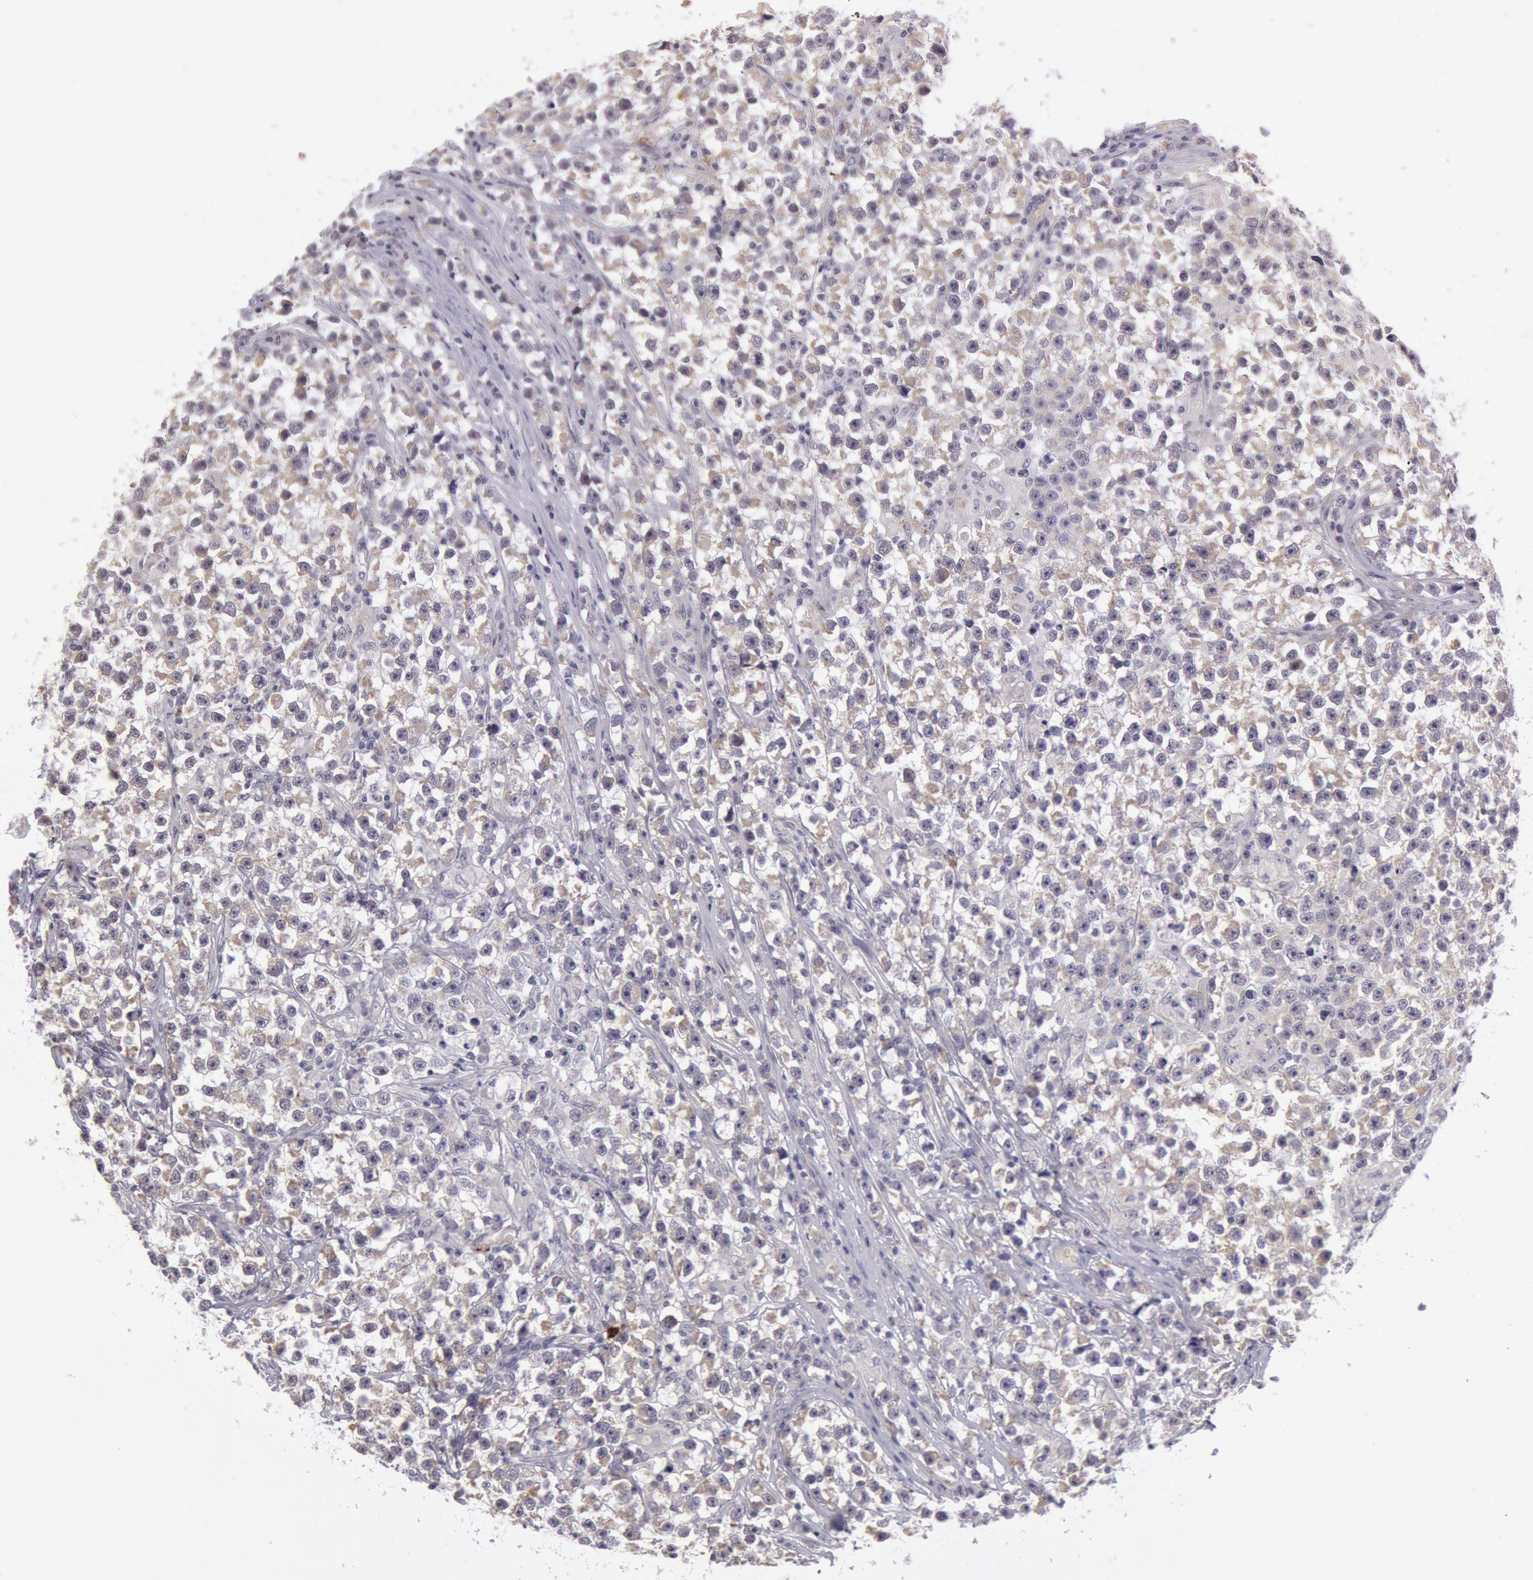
{"staining": {"intensity": "negative", "quantity": "none", "location": "none"}, "tissue": "testis cancer", "cell_type": "Tumor cells", "image_type": "cancer", "snomed": [{"axis": "morphology", "description": "Seminoma, NOS"}, {"axis": "topography", "description": "Testis"}], "caption": "IHC of testis cancer (seminoma) demonstrates no staining in tumor cells.", "gene": "KDM6A", "patient": {"sex": "male", "age": 33}}